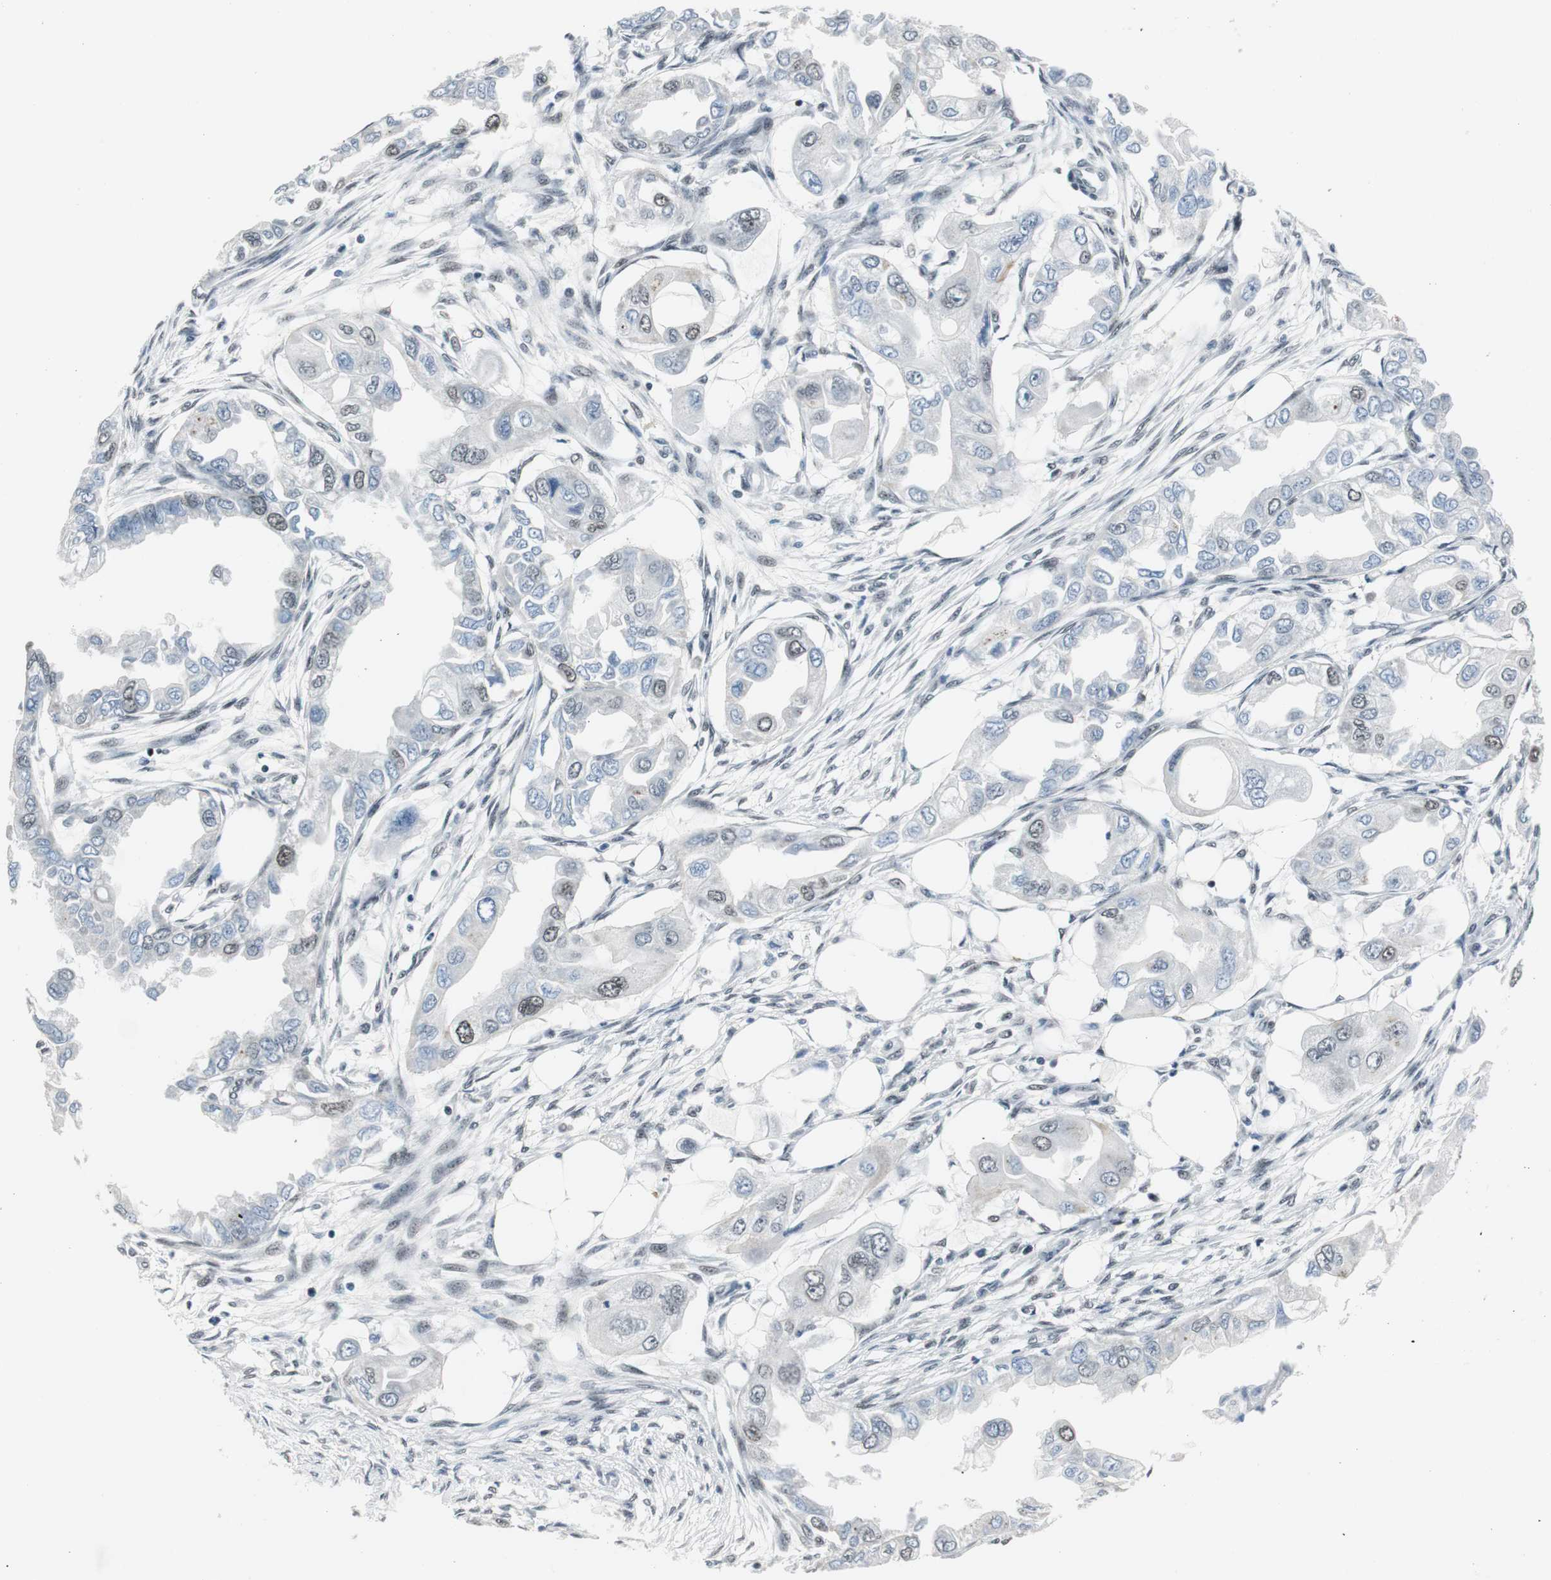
{"staining": {"intensity": "moderate", "quantity": "<25%", "location": "nuclear"}, "tissue": "endometrial cancer", "cell_type": "Tumor cells", "image_type": "cancer", "snomed": [{"axis": "morphology", "description": "Adenocarcinoma, NOS"}, {"axis": "topography", "description": "Endometrium"}], "caption": "Immunohistochemistry (IHC) image of neoplastic tissue: human endometrial cancer (adenocarcinoma) stained using IHC shows low levels of moderate protein expression localized specifically in the nuclear of tumor cells, appearing as a nuclear brown color.", "gene": "XRCC1", "patient": {"sex": "female", "age": 67}}